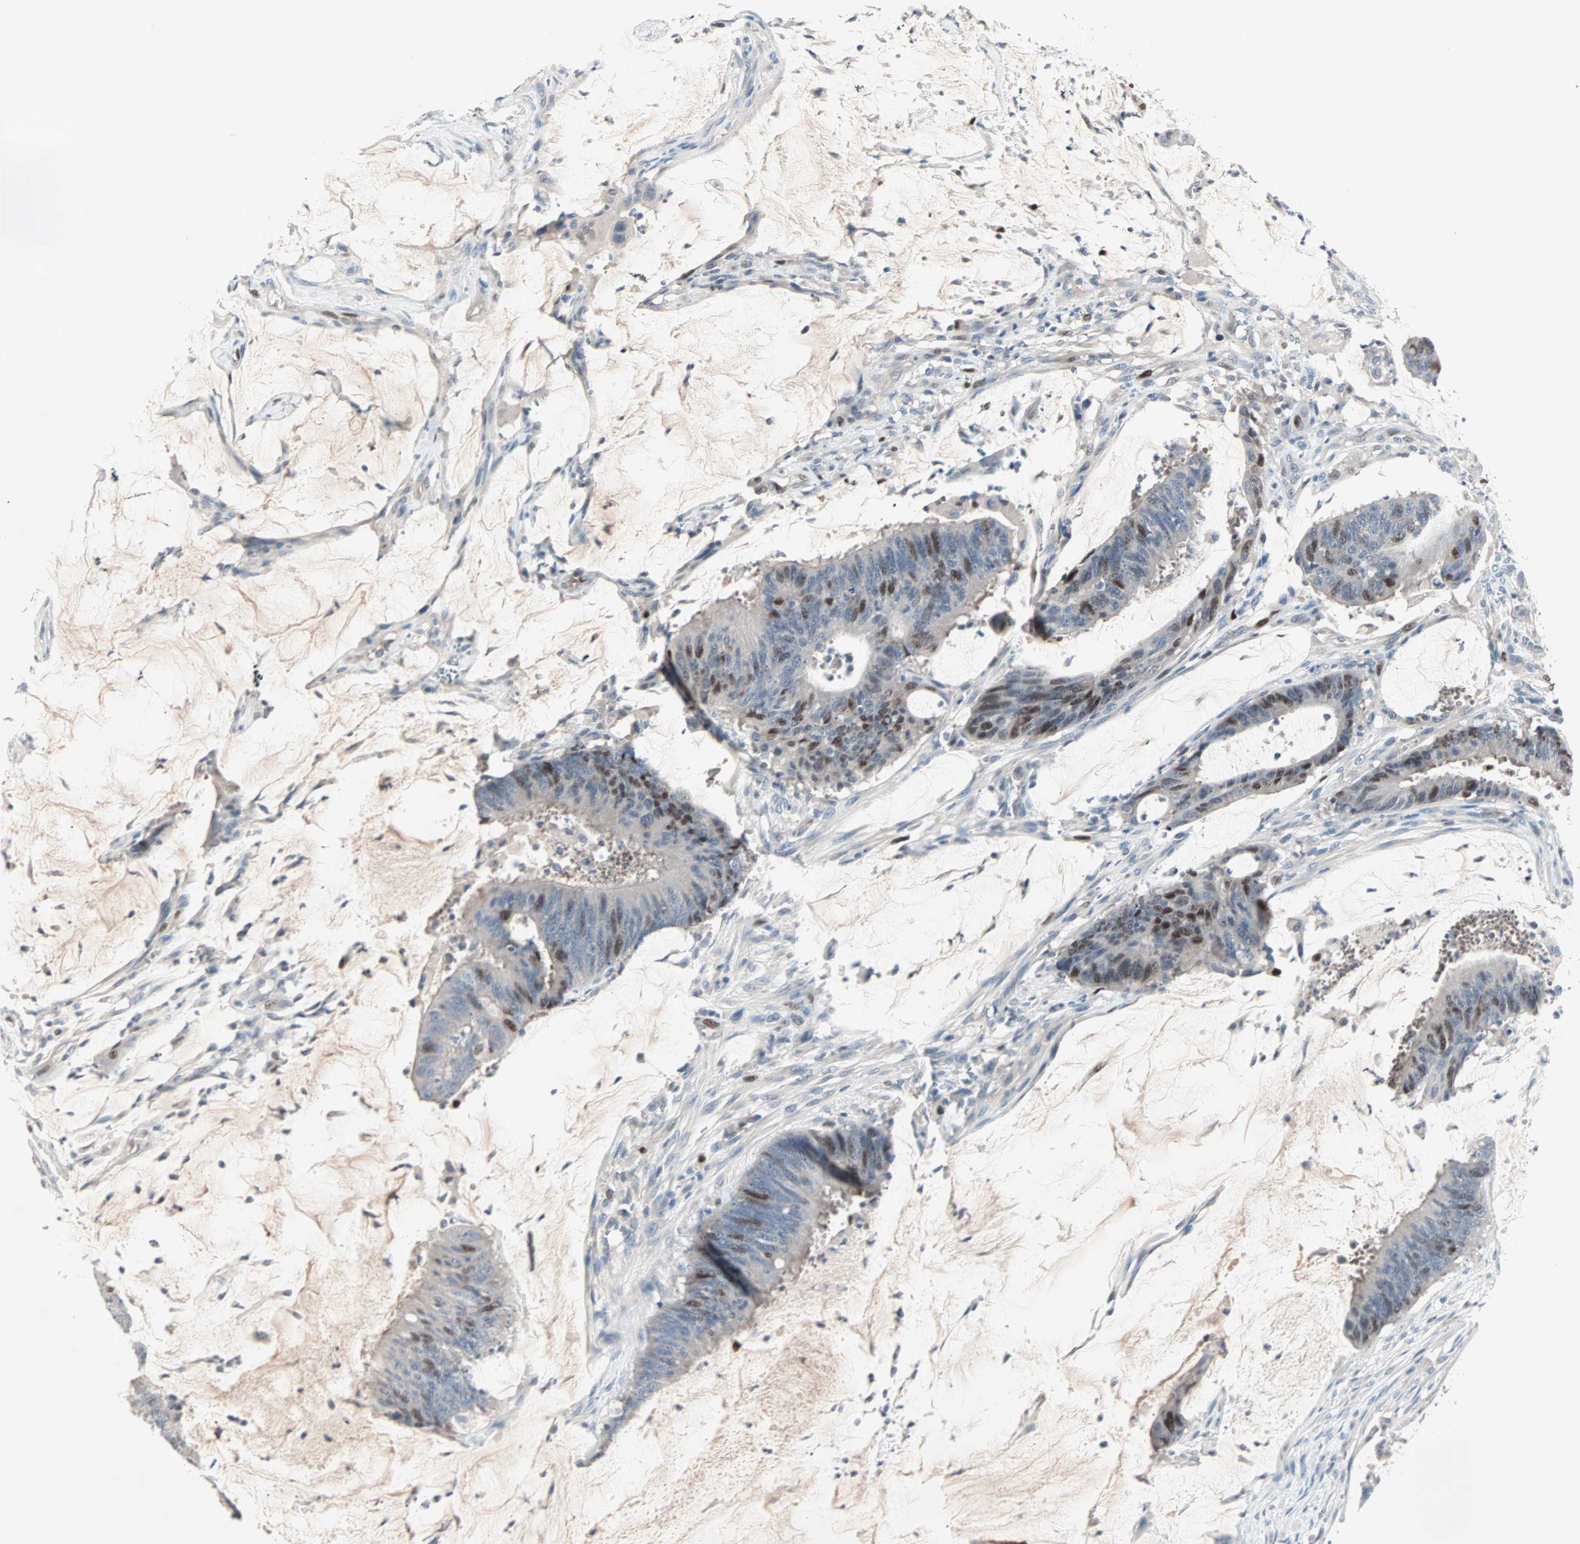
{"staining": {"intensity": "strong", "quantity": "<25%", "location": "nuclear"}, "tissue": "colorectal cancer", "cell_type": "Tumor cells", "image_type": "cancer", "snomed": [{"axis": "morphology", "description": "Adenocarcinoma, NOS"}, {"axis": "topography", "description": "Rectum"}], "caption": "Brown immunohistochemical staining in human colorectal cancer exhibits strong nuclear expression in approximately <25% of tumor cells.", "gene": "CCNE2", "patient": {"sex": "female", "age": 66}}